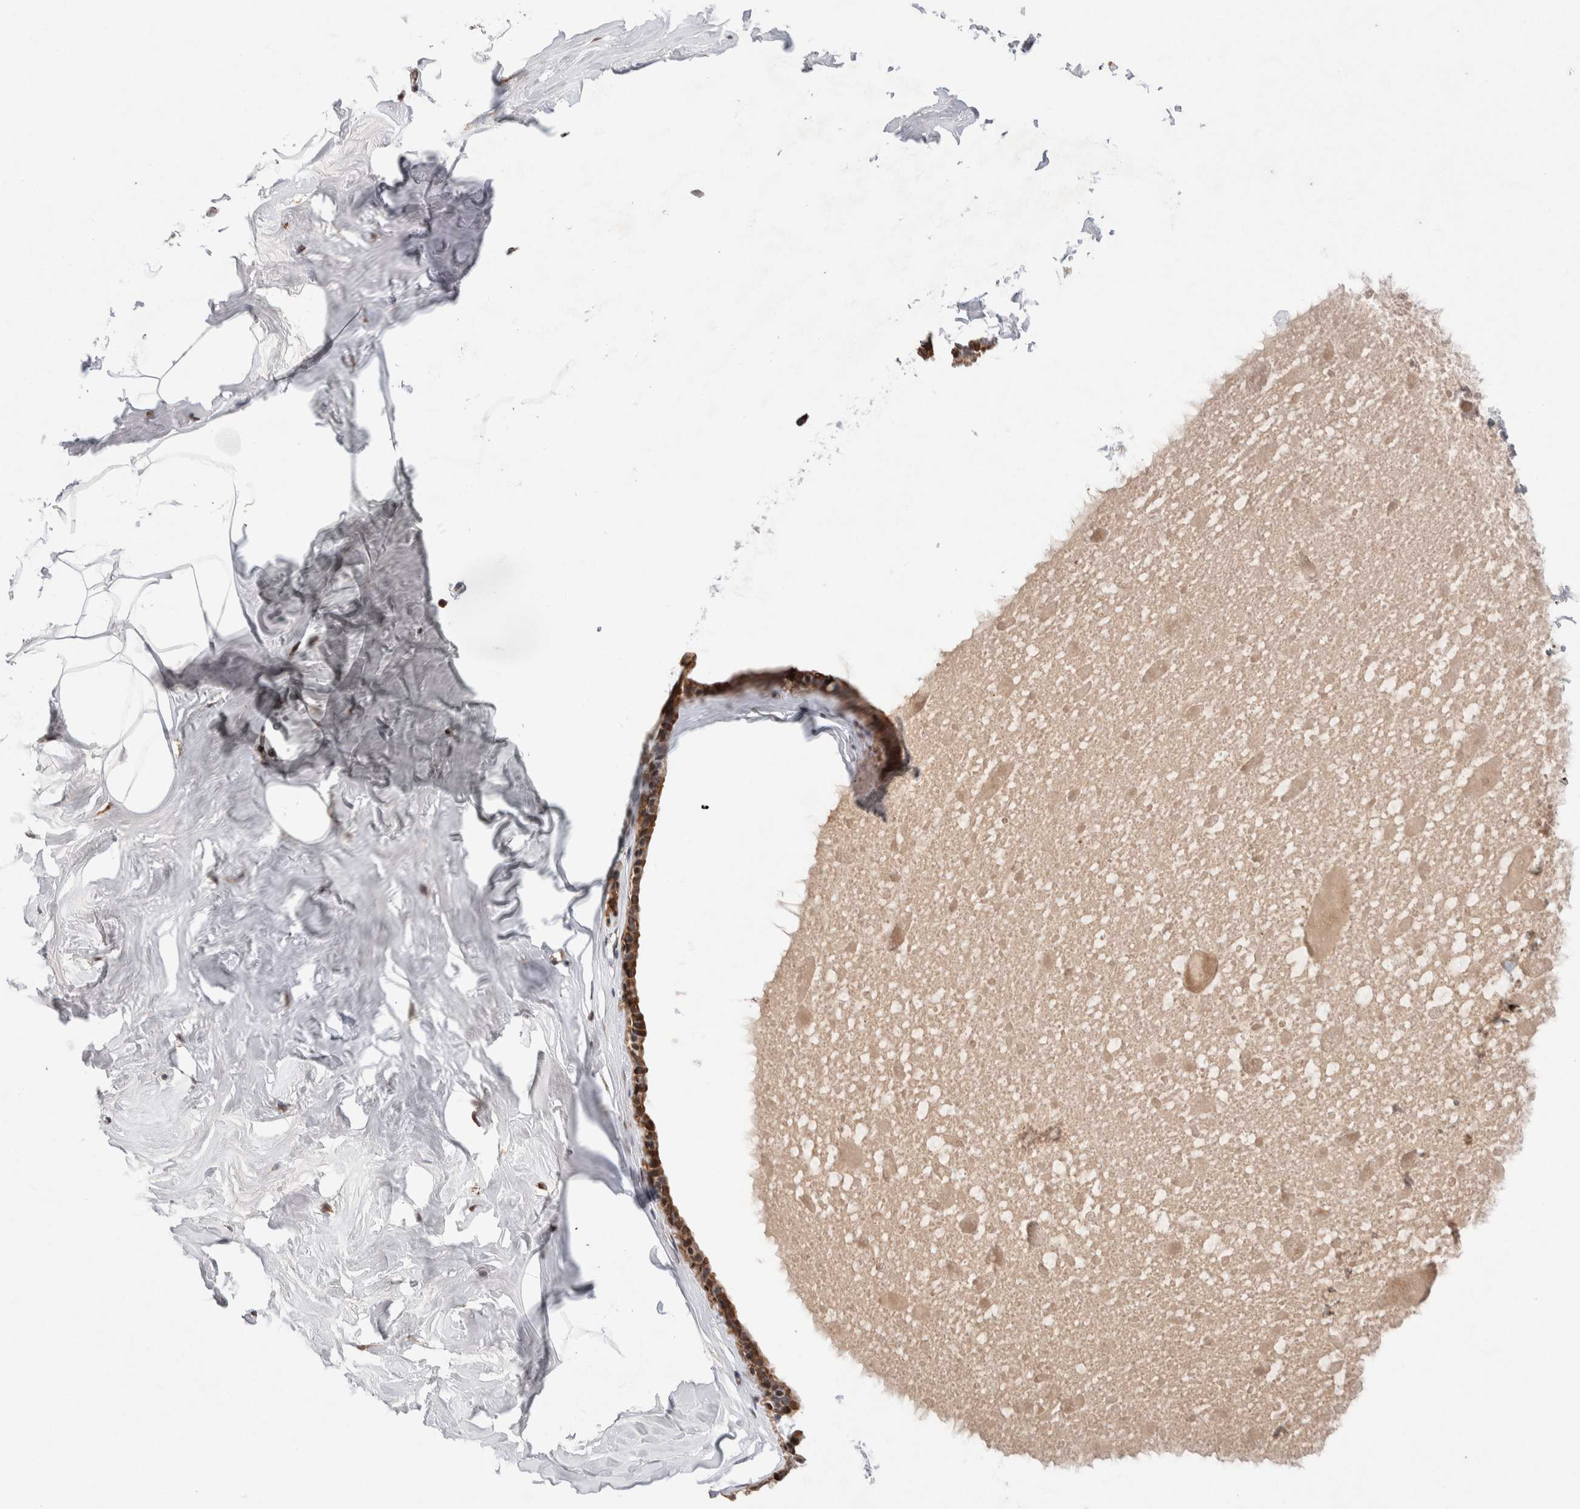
{"staining": {"intensity": "moderate", "quantity": ">75%", "location": "cytoplasmic/membranous"}, "tissue": "soft tissue", "cell_type": "Fibroblasts", "image_type": "normal", "snomed": [{"axis": "morphology", "description": "Normal tissue, NOS"}, {"axis": "morphology", "description": "Fibrosis, NOS"}, {"axis": "topography", "description": "Breast"}, {"axis": "topography", "description": "Adipose tissue"}], "caption": "Protein staining shows moderate cytoplasmic/membranous positivity in about >75% of fibroblasts in normal soft tissue.", "gene": "LZTS1", "patient": {"sex": "female", "age": 39}}